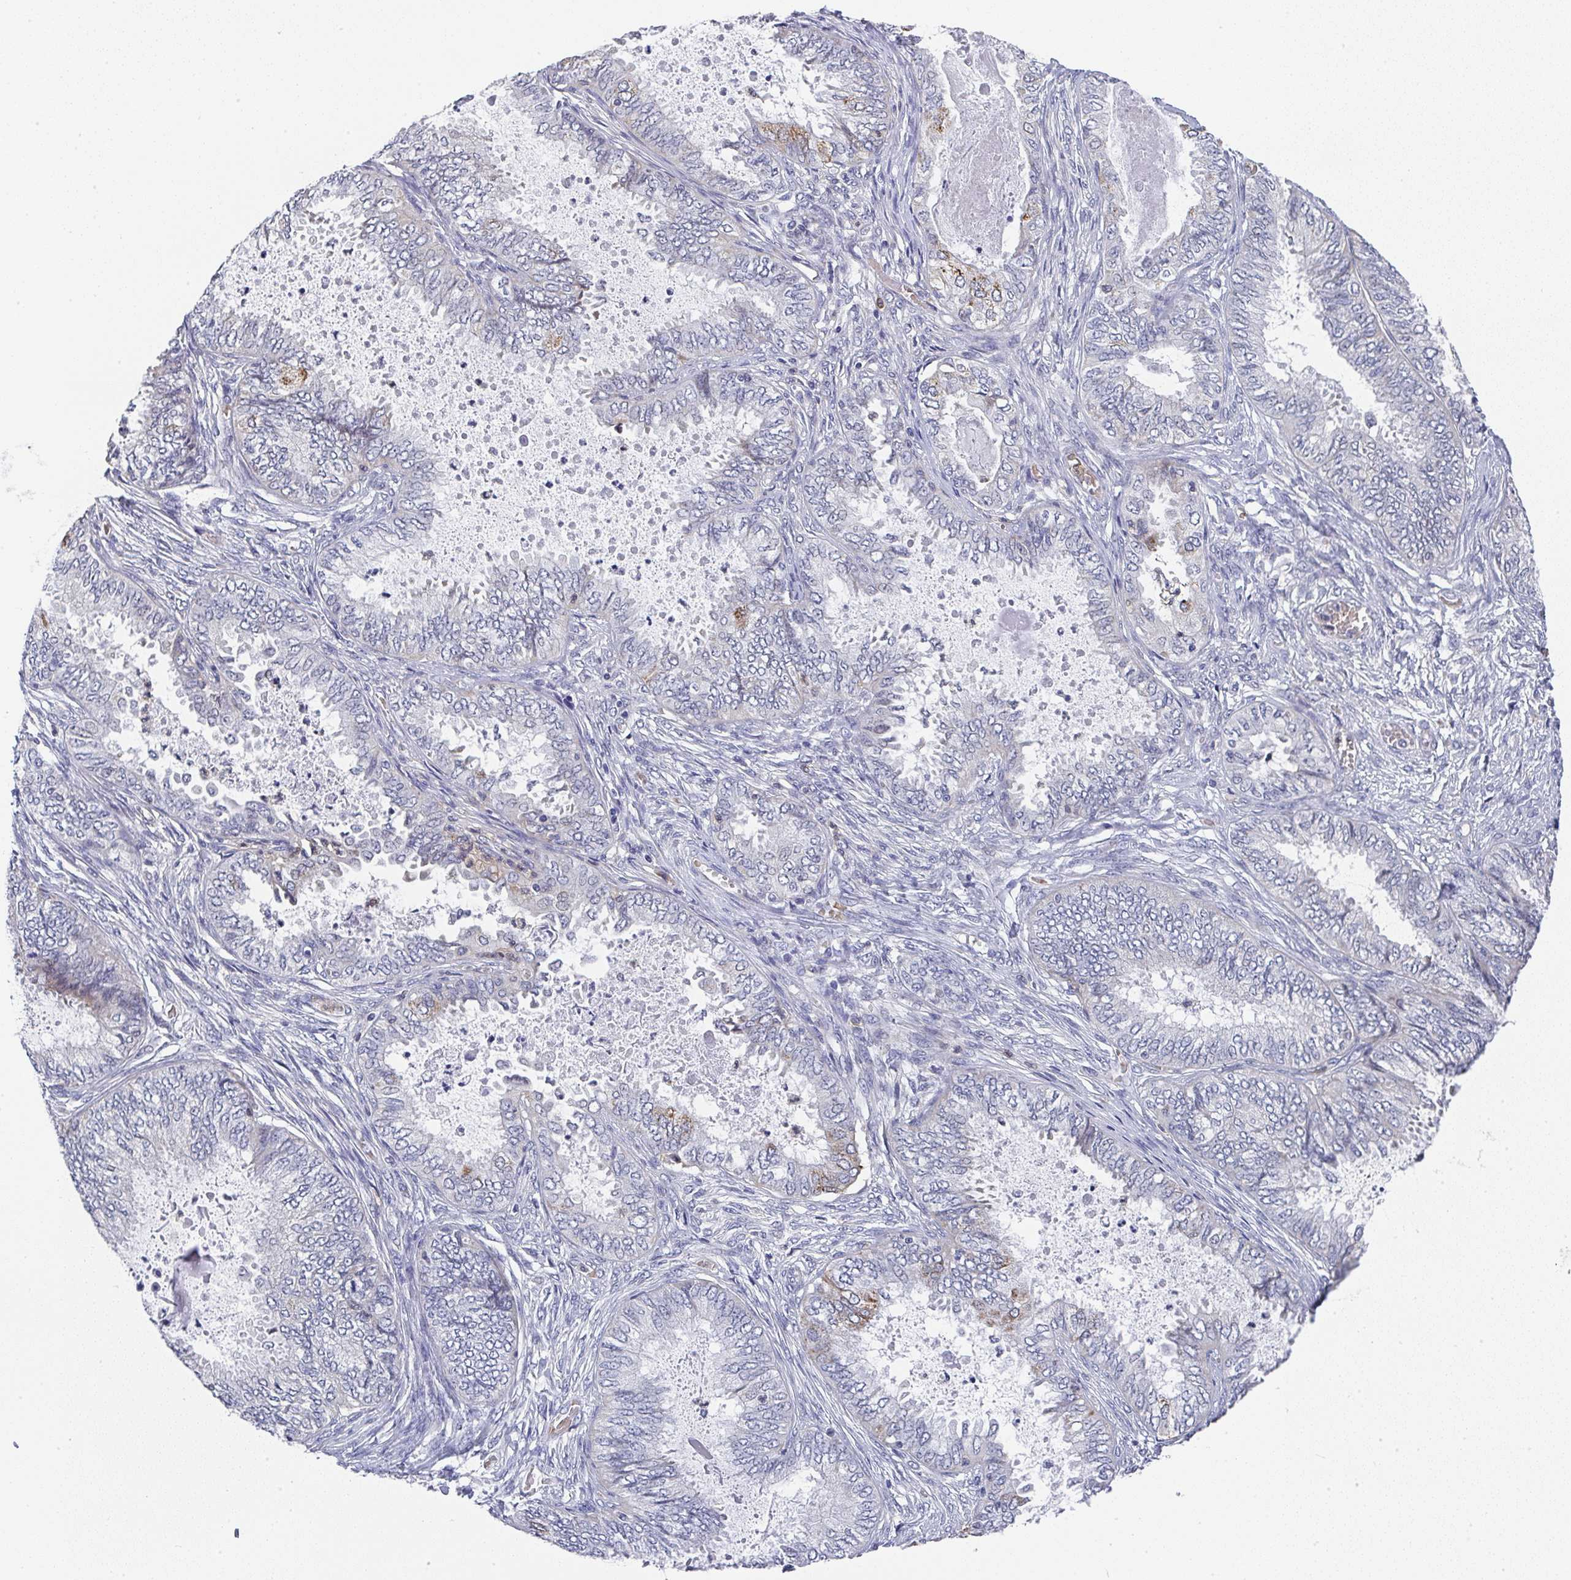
{"staining": {"intensity": "moderate", "quantity": "<25%", "location": "cytoplasmic/membranous"}, "tissue": "ovarian cancer", "cell_type": "Tumor cells", "image_type": "cancer", "snomed": [{"axis": "morphology", "description": "Carcinoma, endometroid"}, {"axis": "topography", "description": "Ovary"}], "caption": "Protein expression analysis of endometroid carcinoma (ovarian) reveals moderate cytoplasmic/membranous staining in about <25% of tumor cells. Immunohistochemistry stains the protein in brown and the nuclei are stained blue.", "gene": "NCF1", "patient": {"sex": "female", "age": 70}}